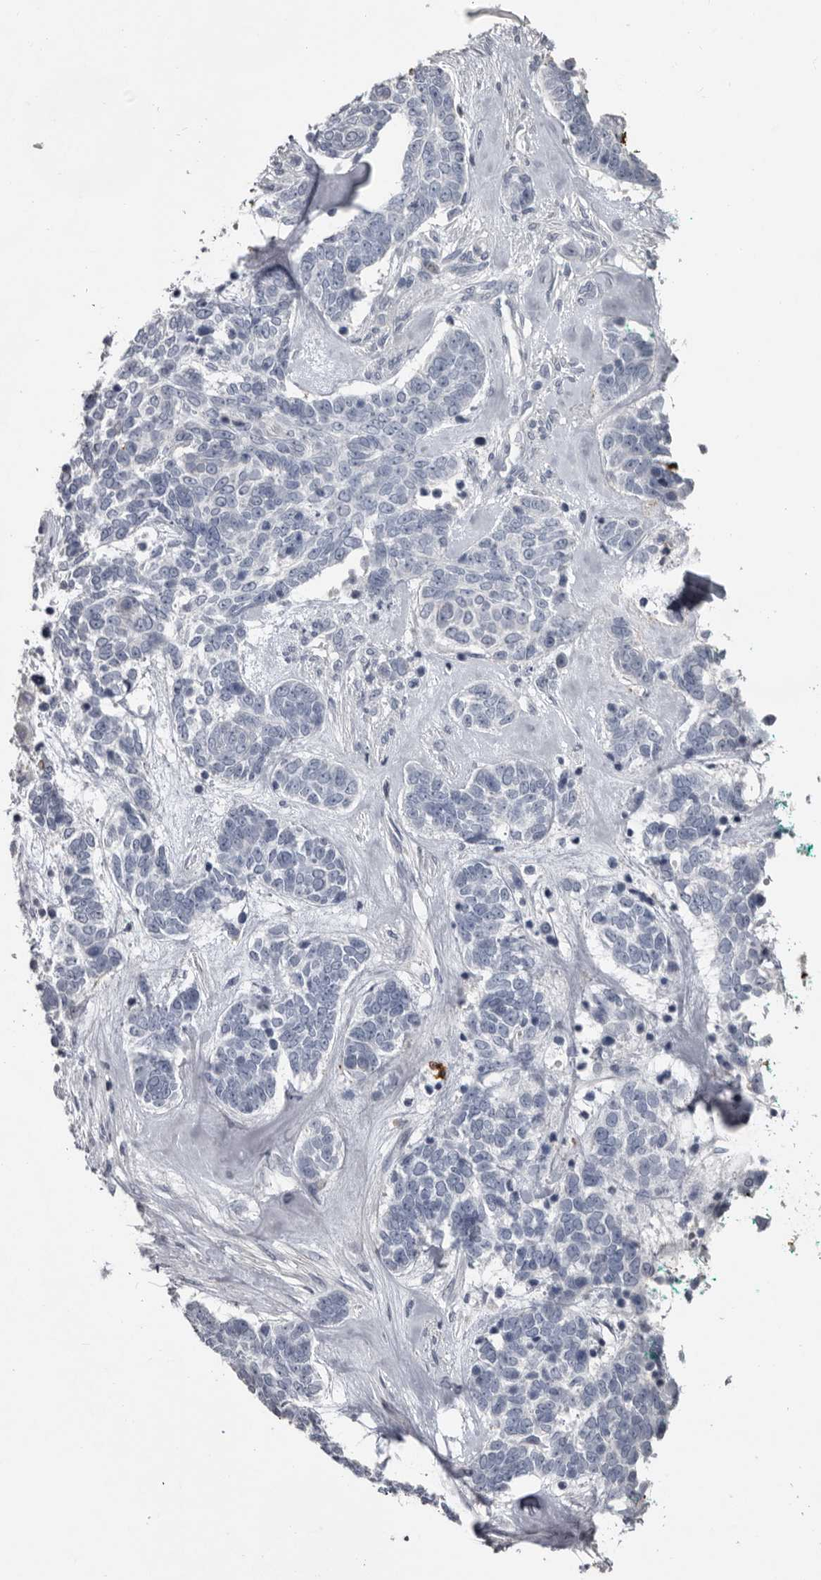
{"staining": {"intensity": "negative", "quantity": "none", "location": "none"}, "tissue": "skin cancer", "cell_type": "Tumor cells", "image_type": "cancer", "snomed": [{"axis": "morphology", "description": "Basal cell carcinoma"}, {"axis": "topography", "description": "Skin"}], "caption": "Tumor cells show no significant protein staining in skin basal cell carcinoma.", "gene": "FABP7", "patient": {"sex": "female", "age": 81}}